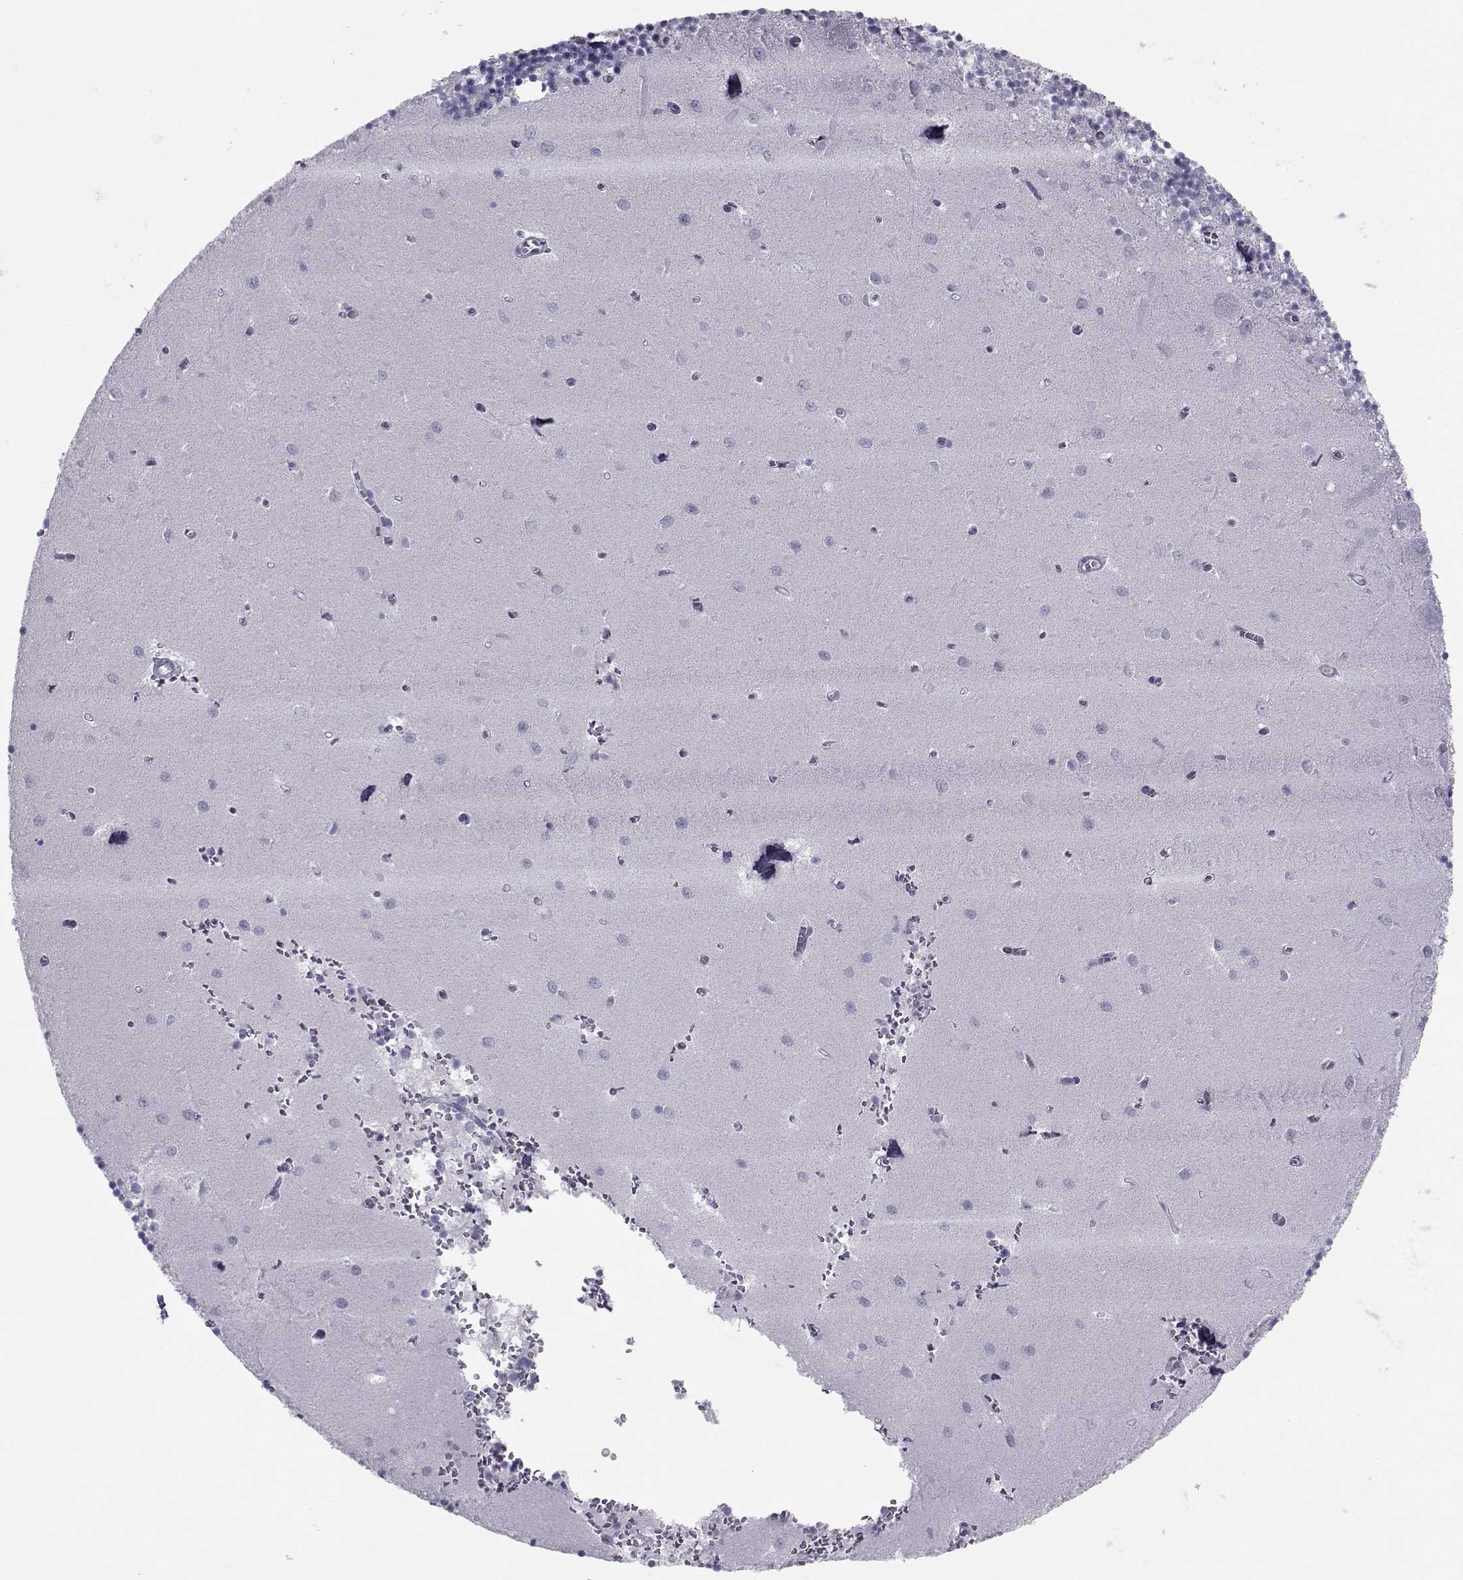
{"staining": {"intensity": "negative", "quantity": "none", "location": "none"}, "tissue": "cerebellum", "cell_type": "Cells in granular layer", "image_type": "normal", "snomed": [{"axis": "morphology", "description": "Normal tissue, NOS"}, {"axis": "topography", "description": "Cerebellum"}], "caption": "DAB (3,3'-diaminobenzidine) immunohistochemical staining of unremarkable cerebellum demonstrates no significant positivity in cells in granular layer. (DAB IHC with hematoxylin counter stain).", "gene": "GARIN3", "patient": {"sex": "female", "age": 64}}